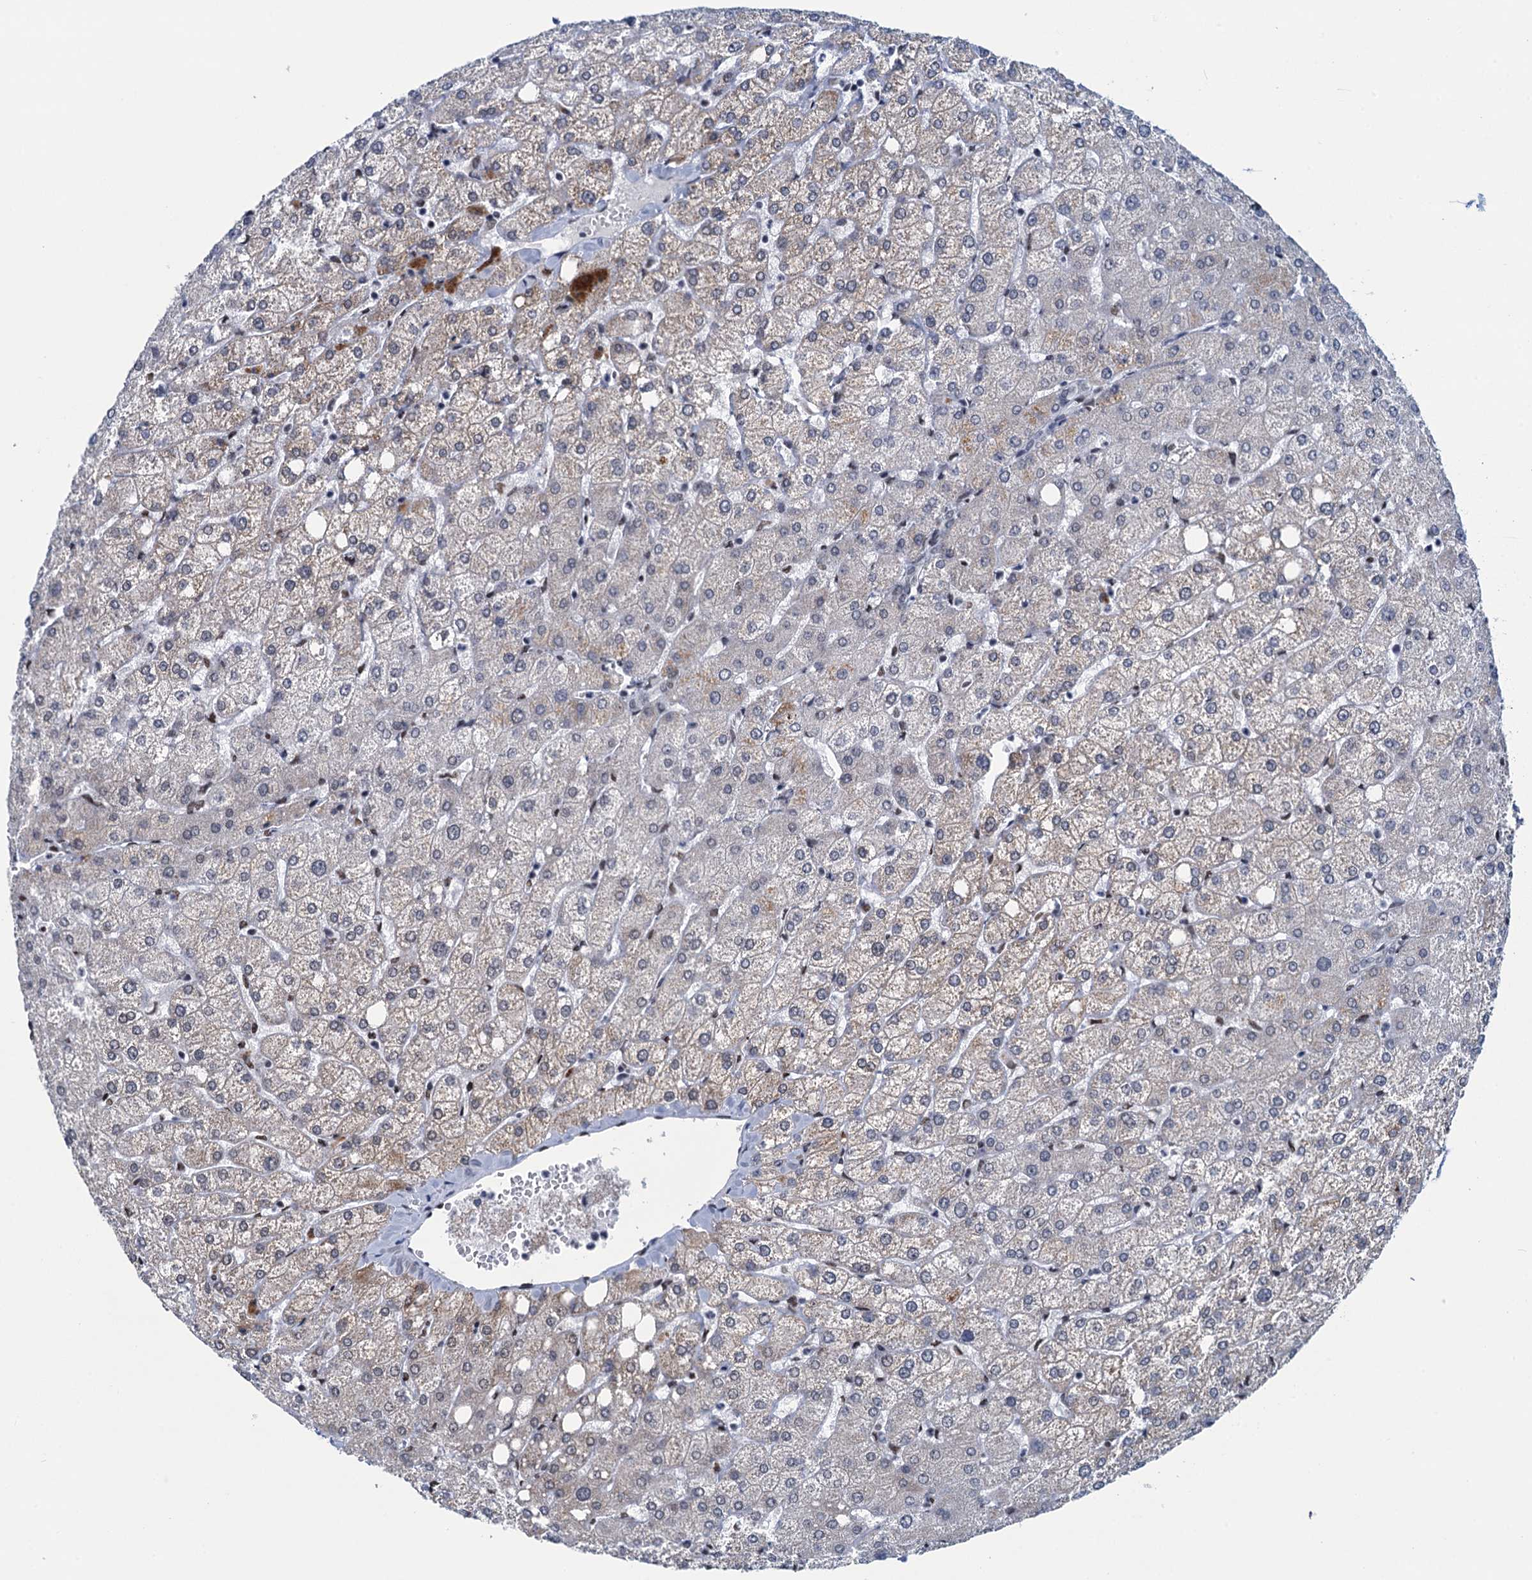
{"staining": {"intensity": "weak", "quantity": "<25%", "location": "nuclear"}, "tissue": "liver", "cell_type": "Cholangiocytes", "image_type": "normal", "snomed": [{"axis": "morphology", "description": "Normal tissue, NOS"}, {"axis": "topography", "description": "Liver"}], "caption": "The immunohistochemistry (IHC) photomicrograph has no significant positivity in cholangiocytes of liver.", "gene": "HNRNPUL2", "patient": {"sex": "female", "age": 54}}